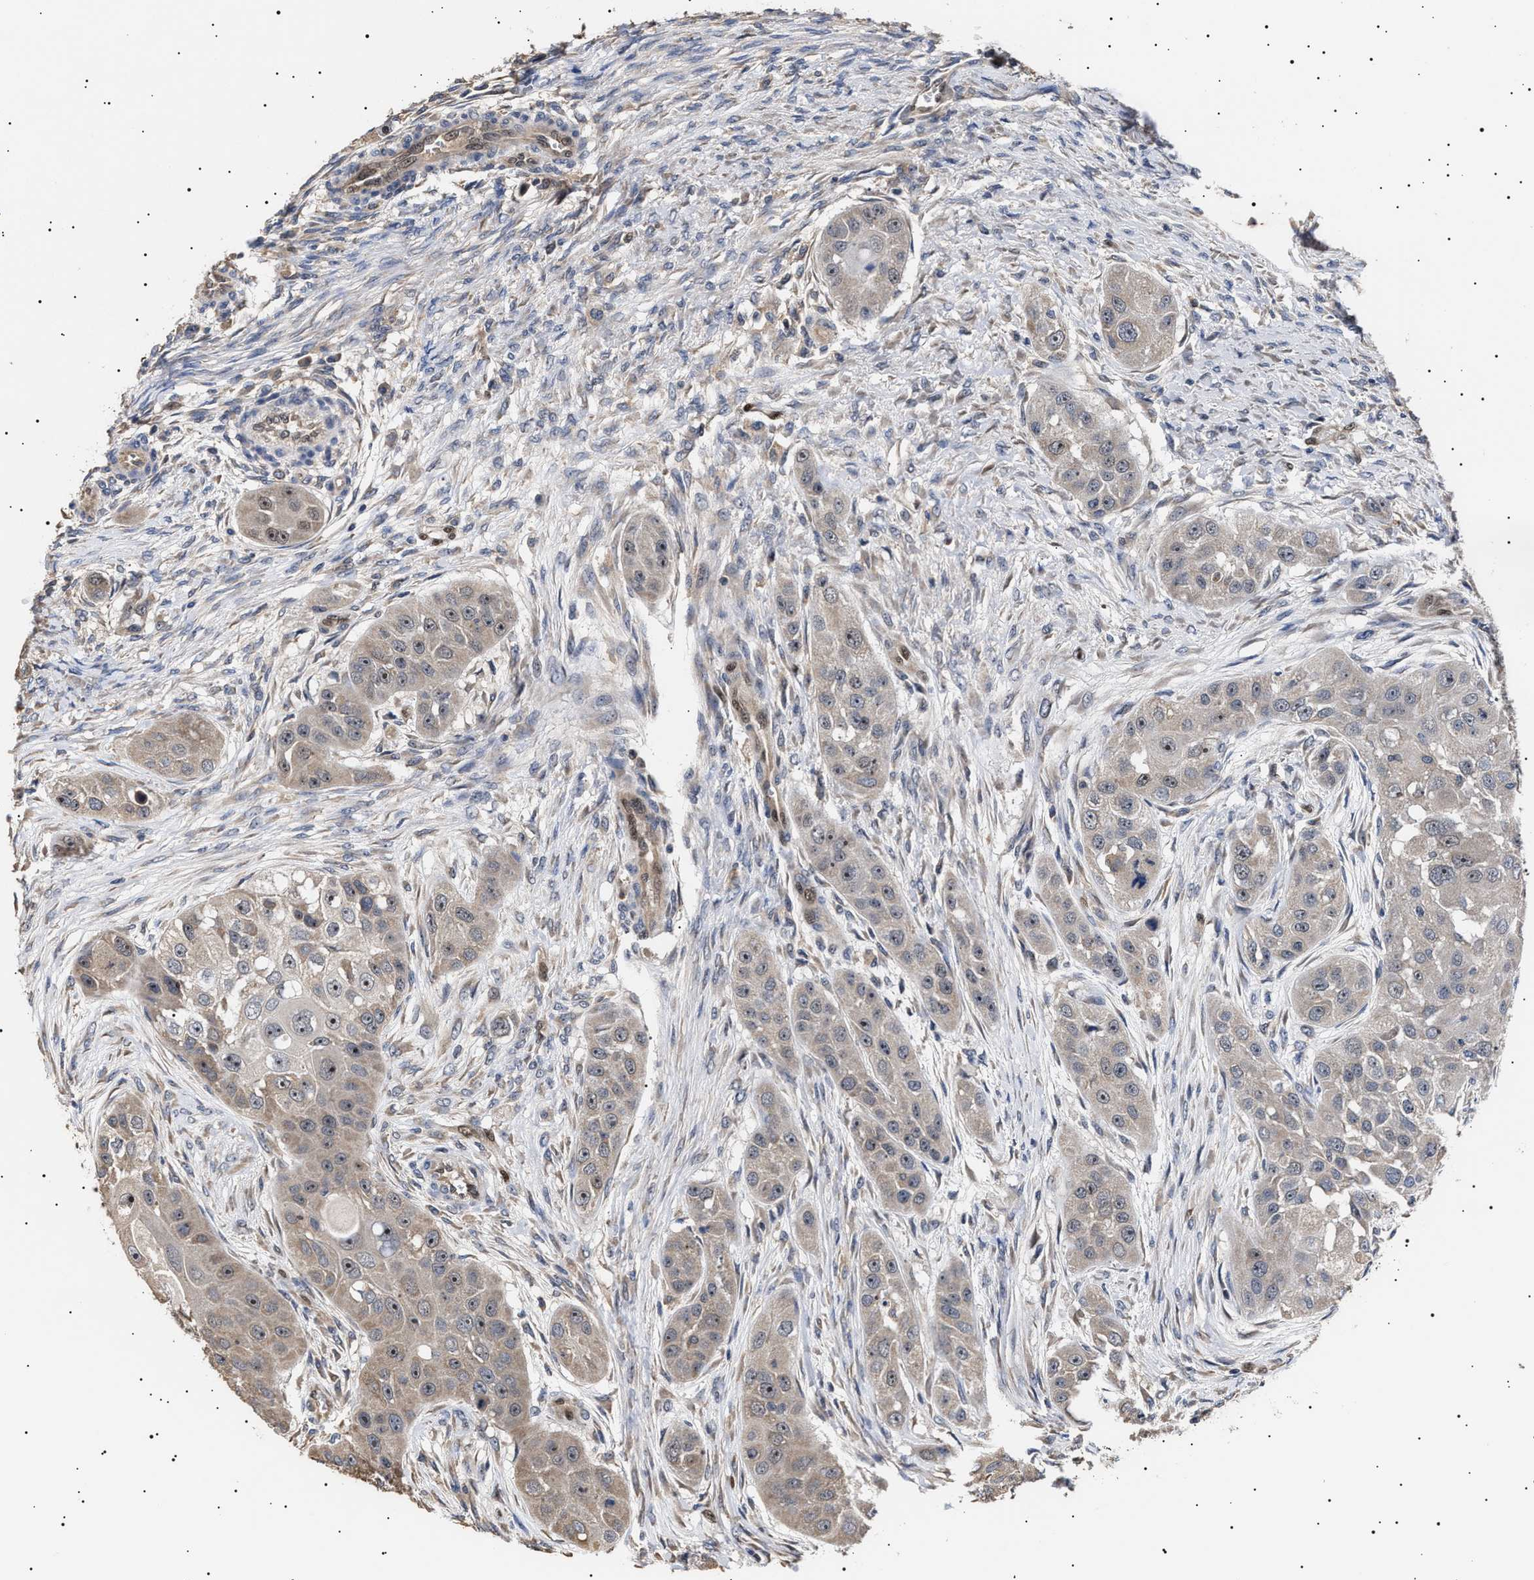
{"staining": {"intensity": "moderate", "quantity": "25%-75%", "location": "nuclear"}, "tissue": "head and neck cancer", "cell_type": "Tumor cells", "image_type": "cancer", "snomed": [{"axis": "morphology", "description": "Normal tissue, NOS"}, {"axis": "morphology", "description": "Squamous cell carcinoma, NOS"}, {"axis": "topography", "description": "Skeletal muscle"}, {"axis": "topography", "description": "Head-Neck"}], "caption": "Brown immunohistochemical staining in head and neck cancer displays moderate nuclear expression in approximately 25%-75% of tumor cells. (Stains: DAB in brown, nuclei in blue, Microscopy: brightfield microscopy at high magnification).", "gene": "KRBA1", "patient": {"sex": "male", "age": 51}}